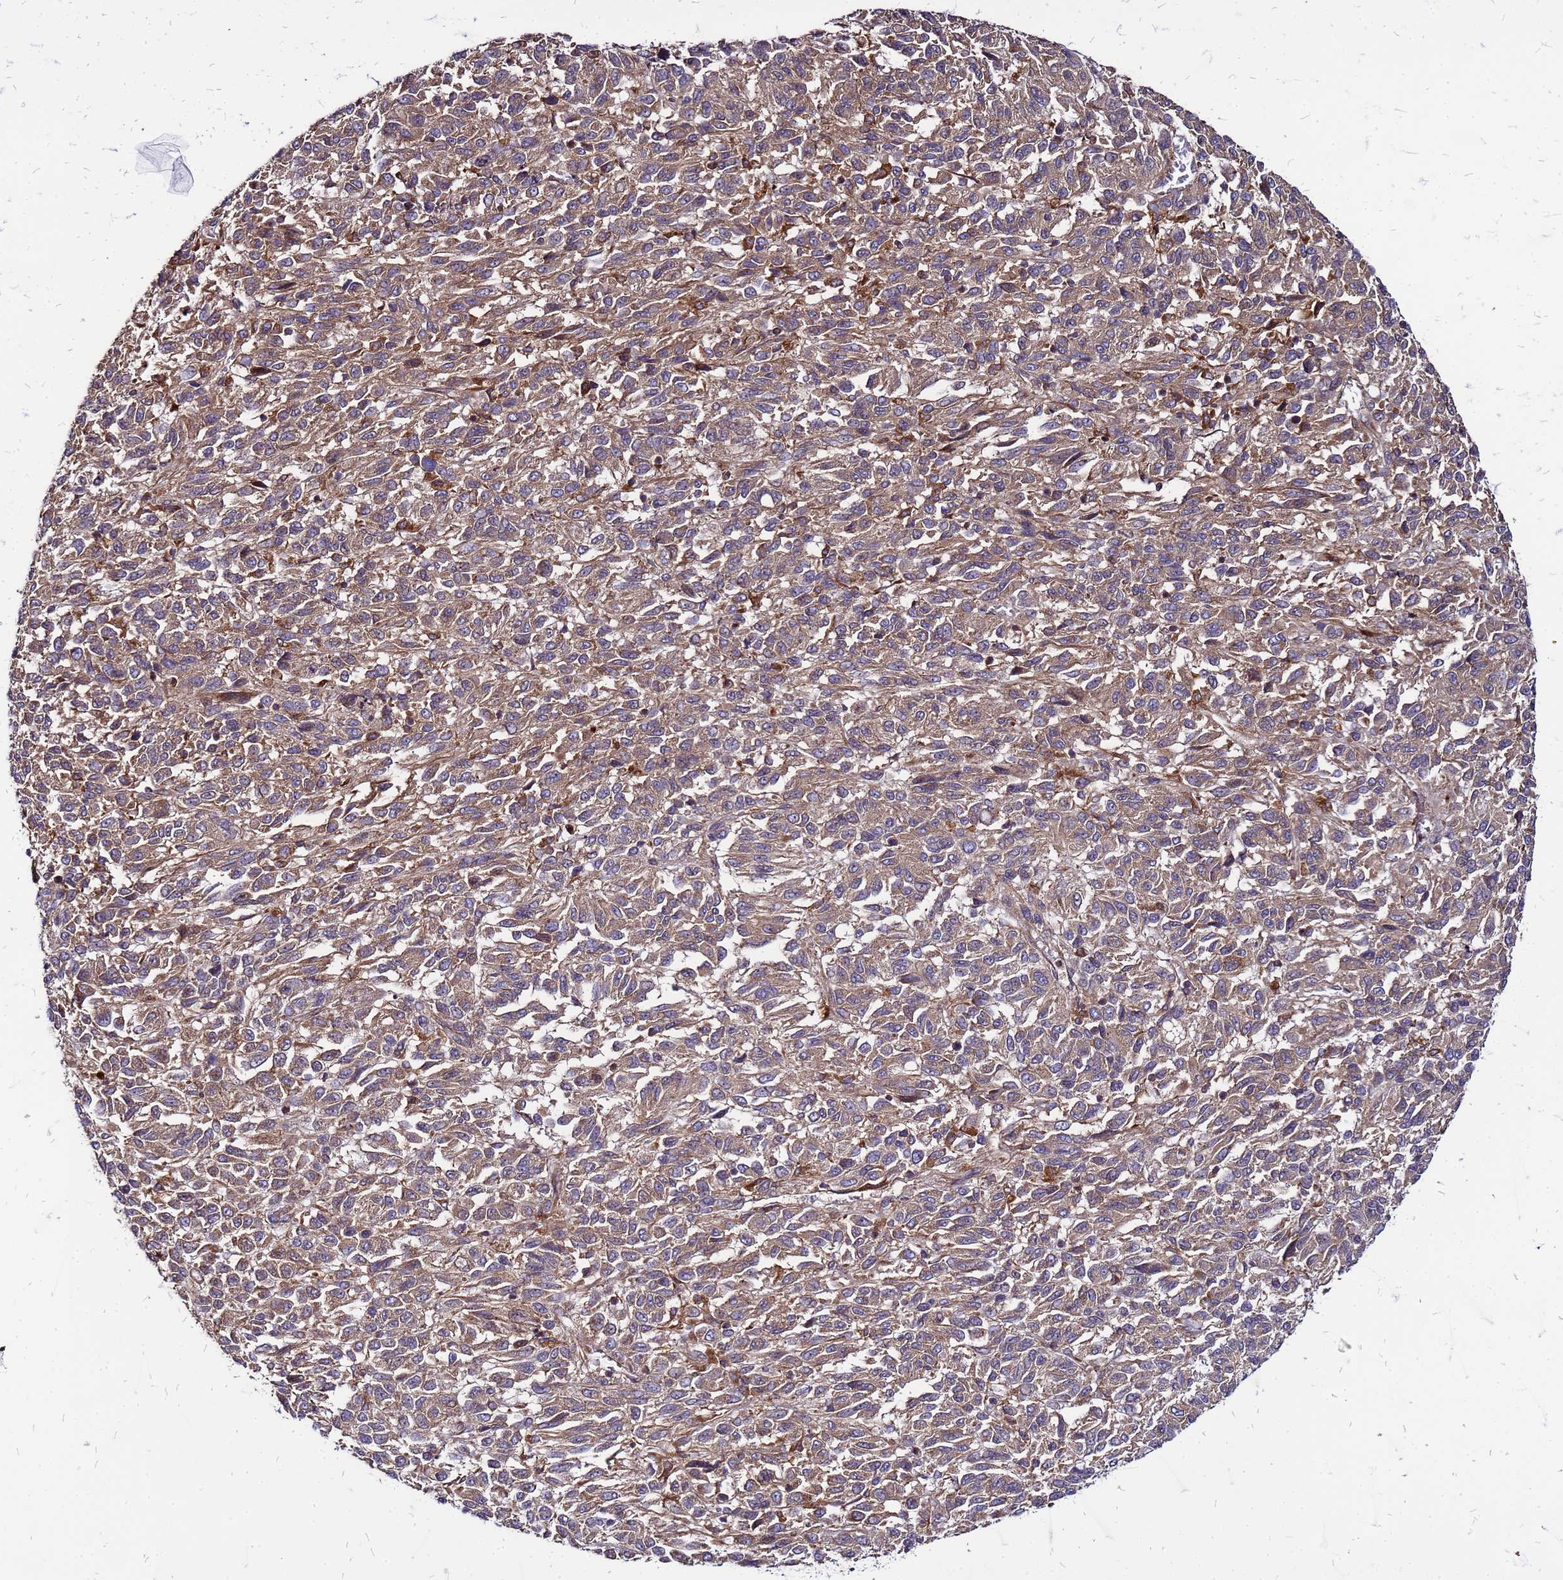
{"staining": {"intensity": "weak", "quantity": ">75%", "location": "cytoplasmic/membranous"}, "tissue": "melanoma", "cell_type": "Tumor cells", "image_type": "cancer", "snomed": [{"axis": "morphology", "description": "Malignant melanoma, Metastatic site"}, {"axis": "topography", "description": "Lung"}], "caption": "Malignant melanoma (metastatic site) stained with a brown dye displays weak cytoplasmic/membranous positive staining in about >75% of tumor cells.", "gene": "CYBC1", "patient": {"sex": "male", "age": 64}}